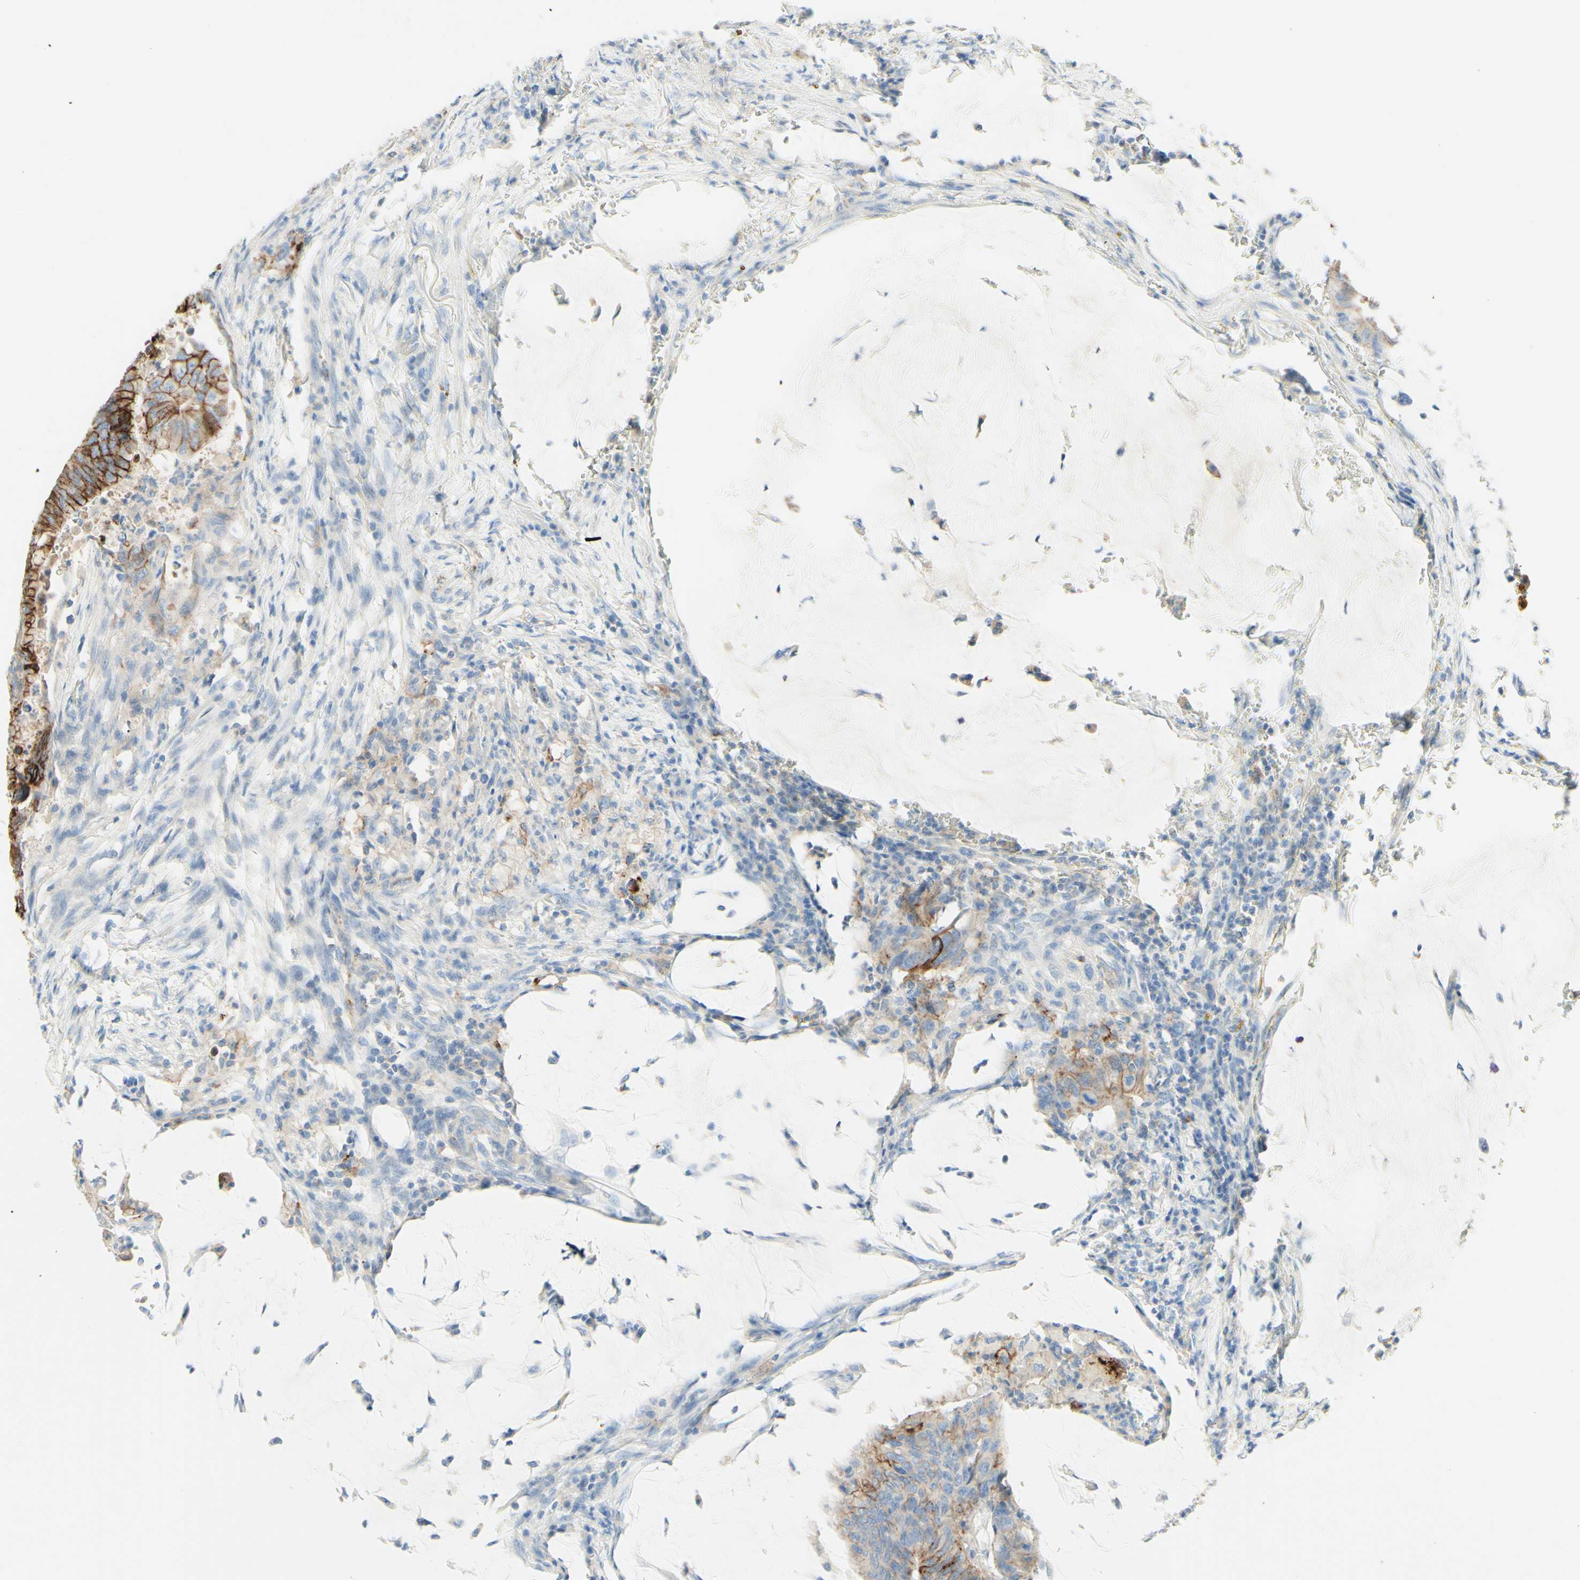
{"staining": {"intensity": "strong", "quantity": ">75%", "location": "cytoplasmic/membranous"}, "tissue": "colorectal cancer", "cell_type": "Tumor cells", "image_type": "cancer", "snomed": [{"axis": "morphology", "description": "Normal tissue, NOS"}, {"axis": "morphology", "description": "Adenocarcinoma, NOS"}, {"axis": "topography", "description": "Rectum"}, {"axis": "topography", "description": "Peripheral nerve tissue"}], "caption": "High-magnification brightfield microscopy of adenocarcinoma (colorectal) stained with DAB (brown) and counterstained with hematoxylin (blue). tumor cells exhibit strong cytoplasmic/membranous staining is seen in approximately>75% of cells.", "gene": "ALCAM", "patient": {"sex": "male", "age": 92}}